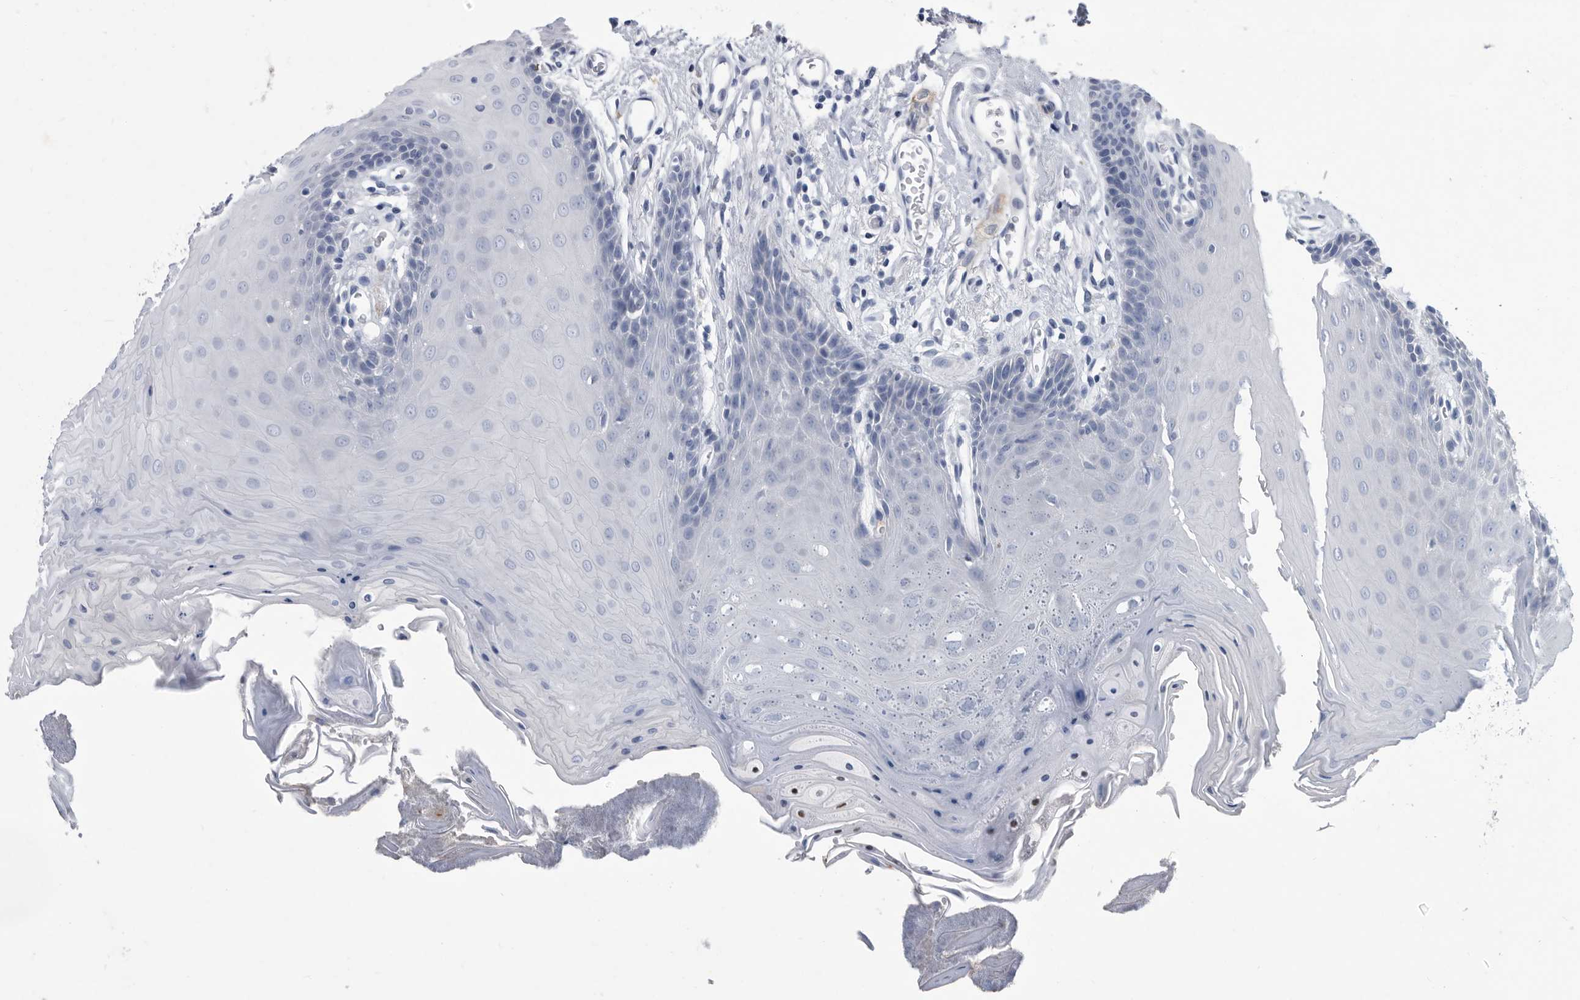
{"staining": {"intensity": "negative", "quantity": "none", "location": "none"}, "tissue": "oral mucosa", "cell_type": "Squamous epithelial cells", "image_type": "normal", "snomed": [{"axis": "morphology", "description": "Normal tissue, NOS"}, {"axis": "morphology", "description": "Squamous cell carcinoma, NOS"}, {"axis": "topography", "description": "Skeletal muscle"}, {"axis": "topography", "description": "Oral tissue"}, {"axis": "topography", "description": "Salivary gland"}, {"axis": "topography", "description": "Head-Neck"}], "caption": "Oral mucosa was stained to show a protein in brown. There is no significant expression in squamous epithelial cells. (Stains: DAB (3,3'-diaminobenzidine) immunohistochemistry with hematoxylin counter stain, Microscopy: brightfield microscopy at high magnification).", "gene": "BTBD6", "patient": {"sex": "male", "age": 54}}